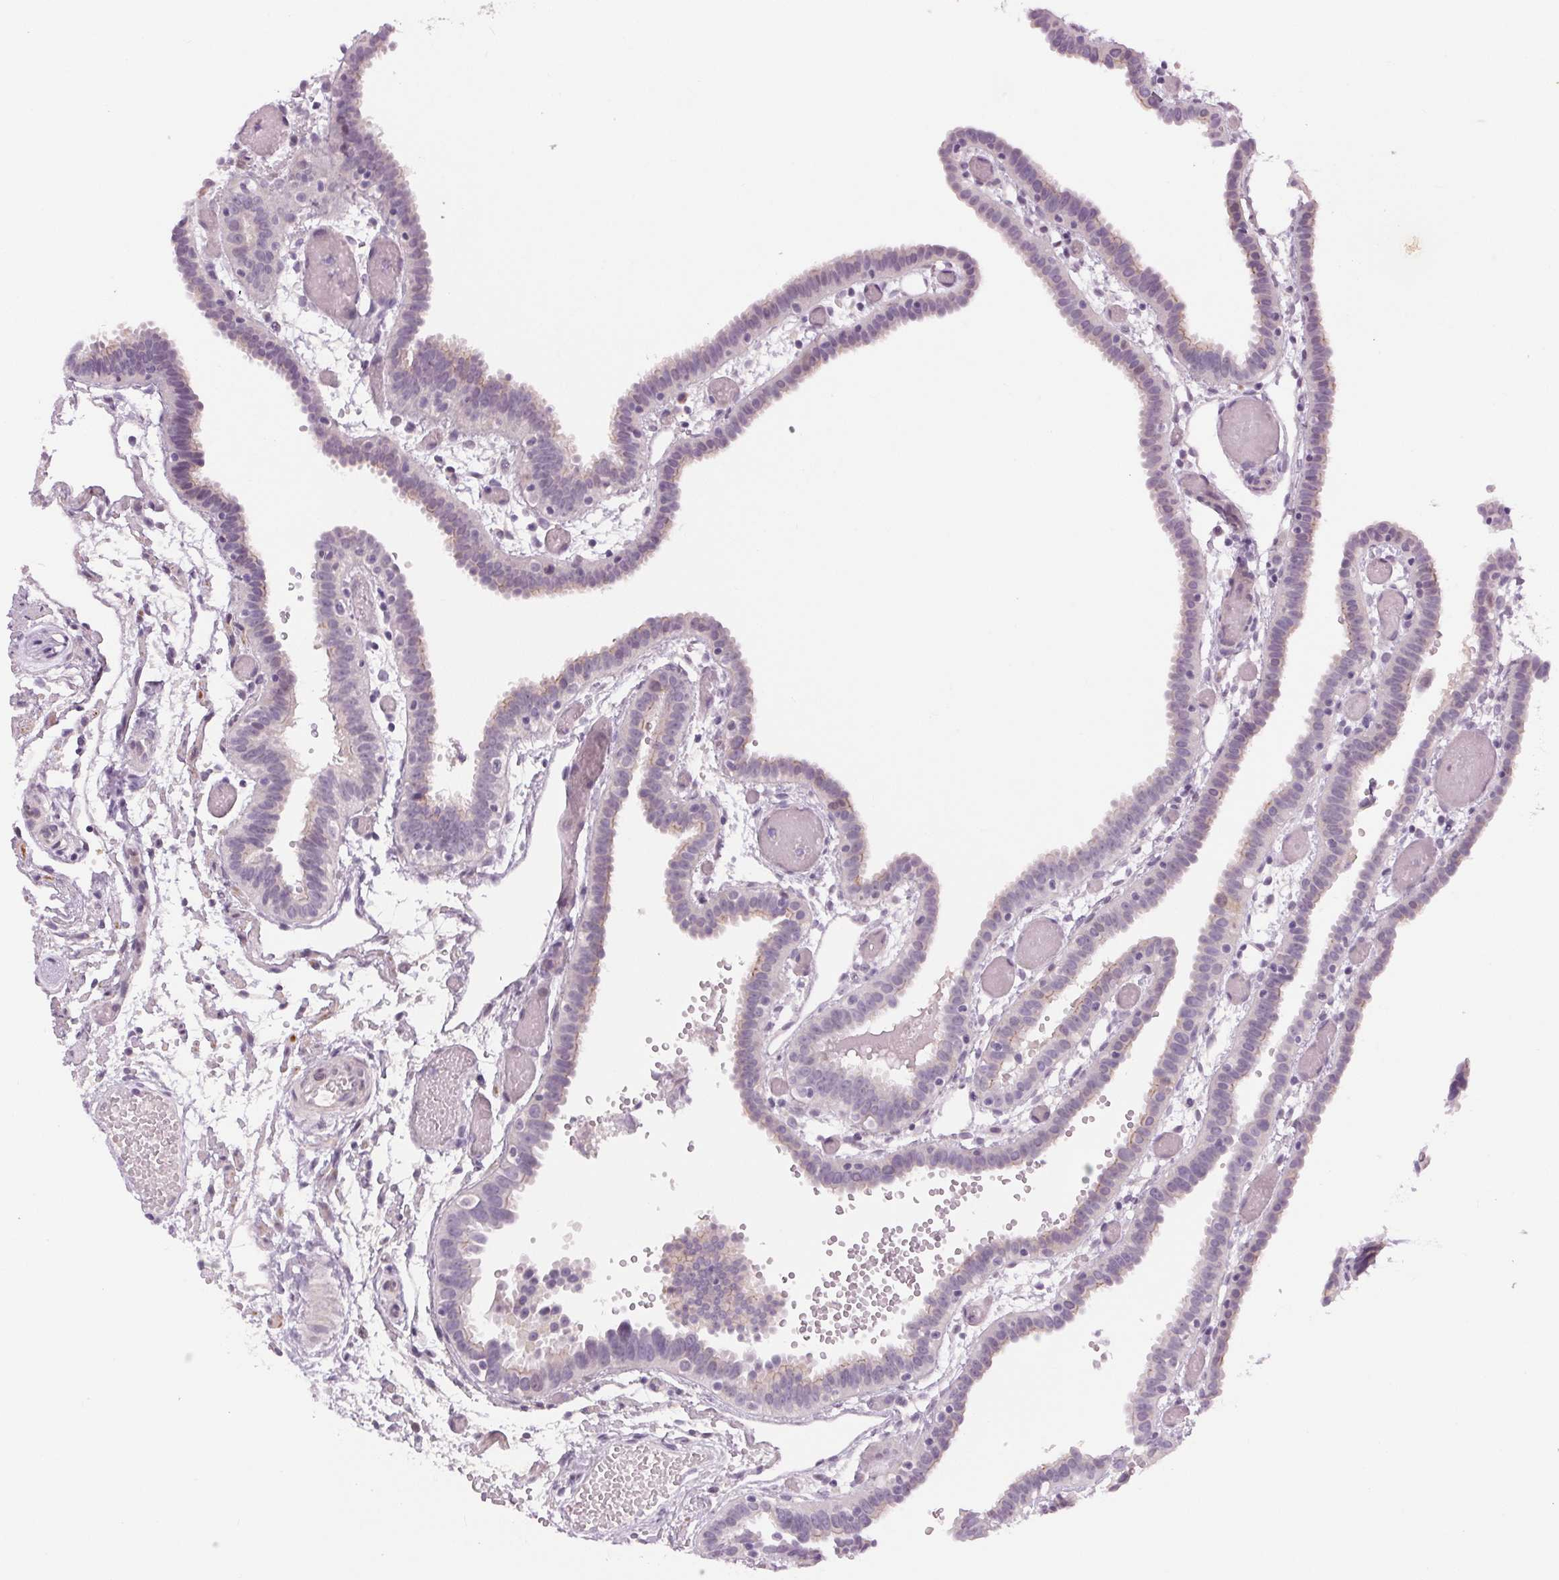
{"staining": {"intensity": "negative", "quantity": "none", "location": "none"}, "tissue": "fallopian tube", "cell_type": "Glandular cells", "image_type": "normal", "snomed": [{"axis": "morphology", "description": "Normal tissue, NOS"}, {"axis": "topography", "description": "Fallopian tube"}], "caption": "High magnification brightfield microscopy of benign fallopian tube stained with DAB (3,3'-diaminobenzidine) (brown) and counterstained with hematoxylin (blue): glandular cells show no significant positivity. (Brightfield microscopy of DAB IHC at high magnification).", "gene": "HSF5", "patient": {"sex": "female", "age": 37}}